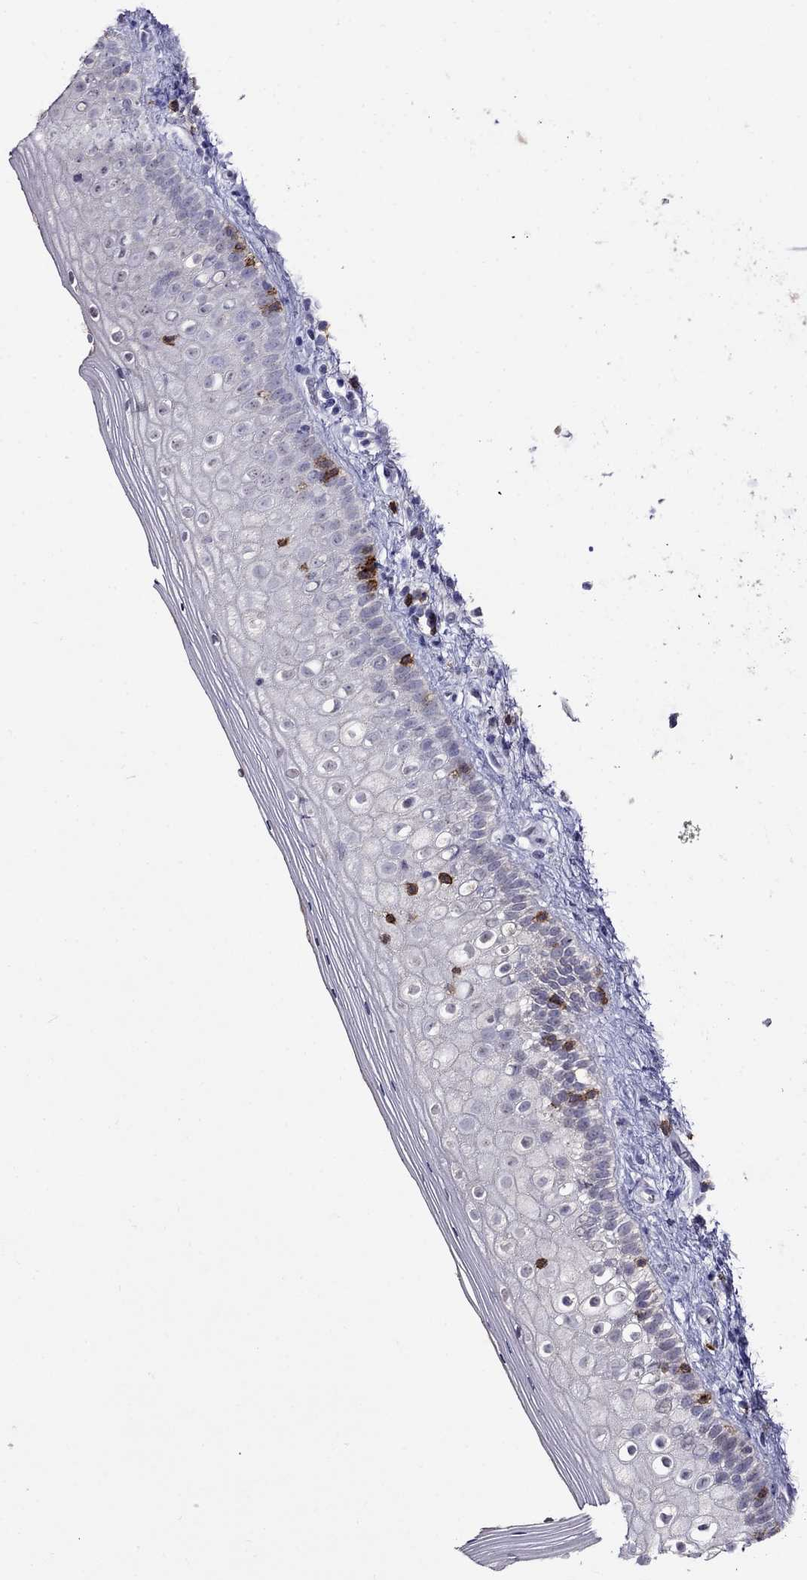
{"staining": {"intensity": "negative", "quantity": "none", "location": "none"}, "tissue": "vagina", "cell_type": "Squamous epithelial cells", "image_type": "normal", "snomed": [{"axis": "morphology", "description": "Normal tissue, NOS"}, {"axis": "topography", "description": "Vagina"}], "caption": "DAB immunohistochemical staining of unremarkable vagina shows no significant expression in squamous epithelial cells.", "gene": "CD8B", "patient": {"sex": "female", "age": 47}}